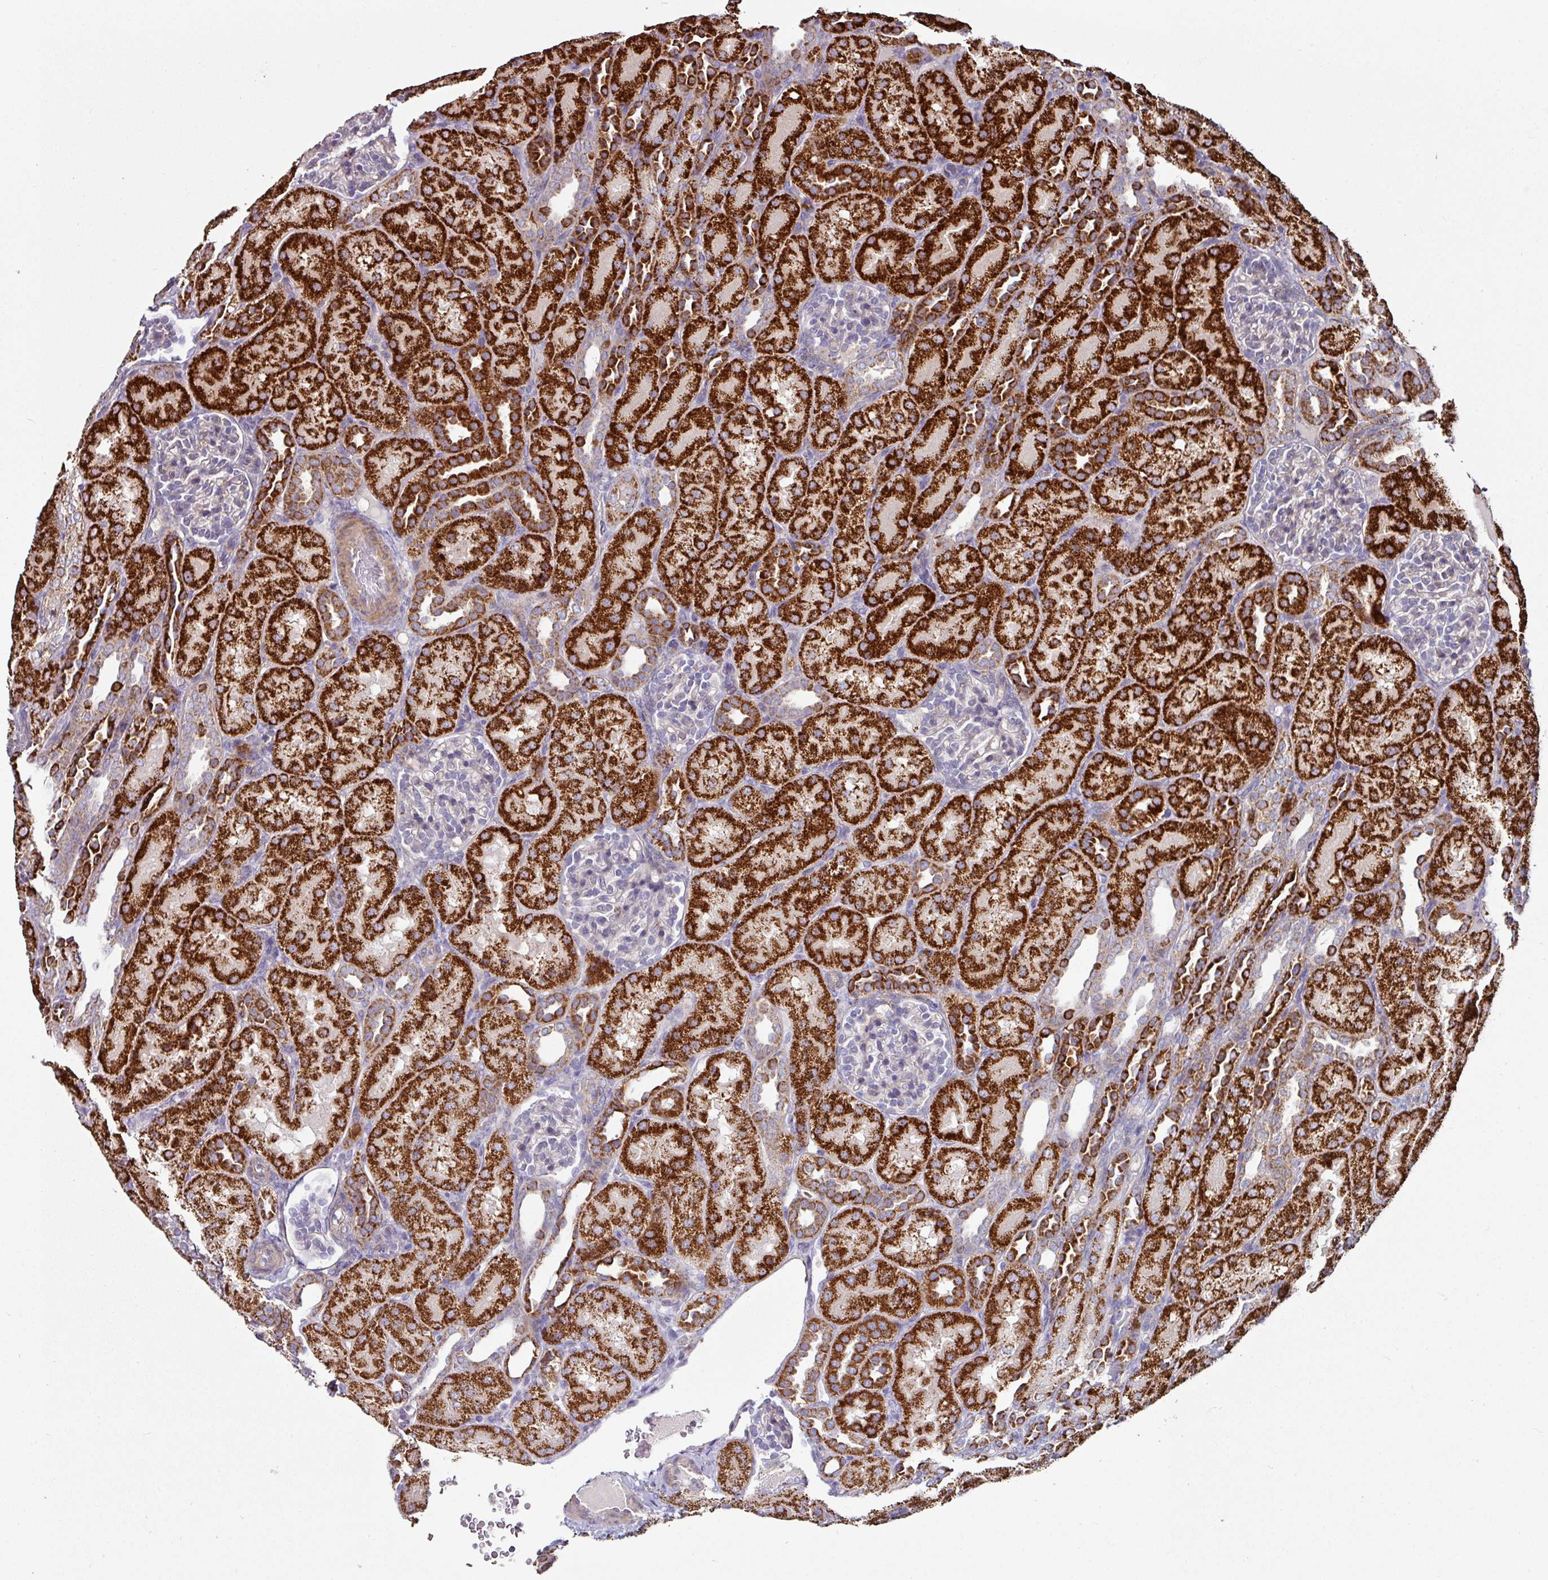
{"staining": {"intensity": "negative", "quantity": "none", "location": "none"}, "tissue": "kidney", "cell_type": "Cells in glomeruli", "image_type": "normal", "snomed": [{"axis": "morphology", "description": "Normal tissue, NOS"}, {"axis": "topography", "description": "Kidney"}], "caption": "Immunohistochemistry micrograph of normal kidney stained for a protein (brown), which demonstrates no expression in cells in glomeruli.", "gene": "OR2D3", "patient": {"sex": "male", "age": 1}}